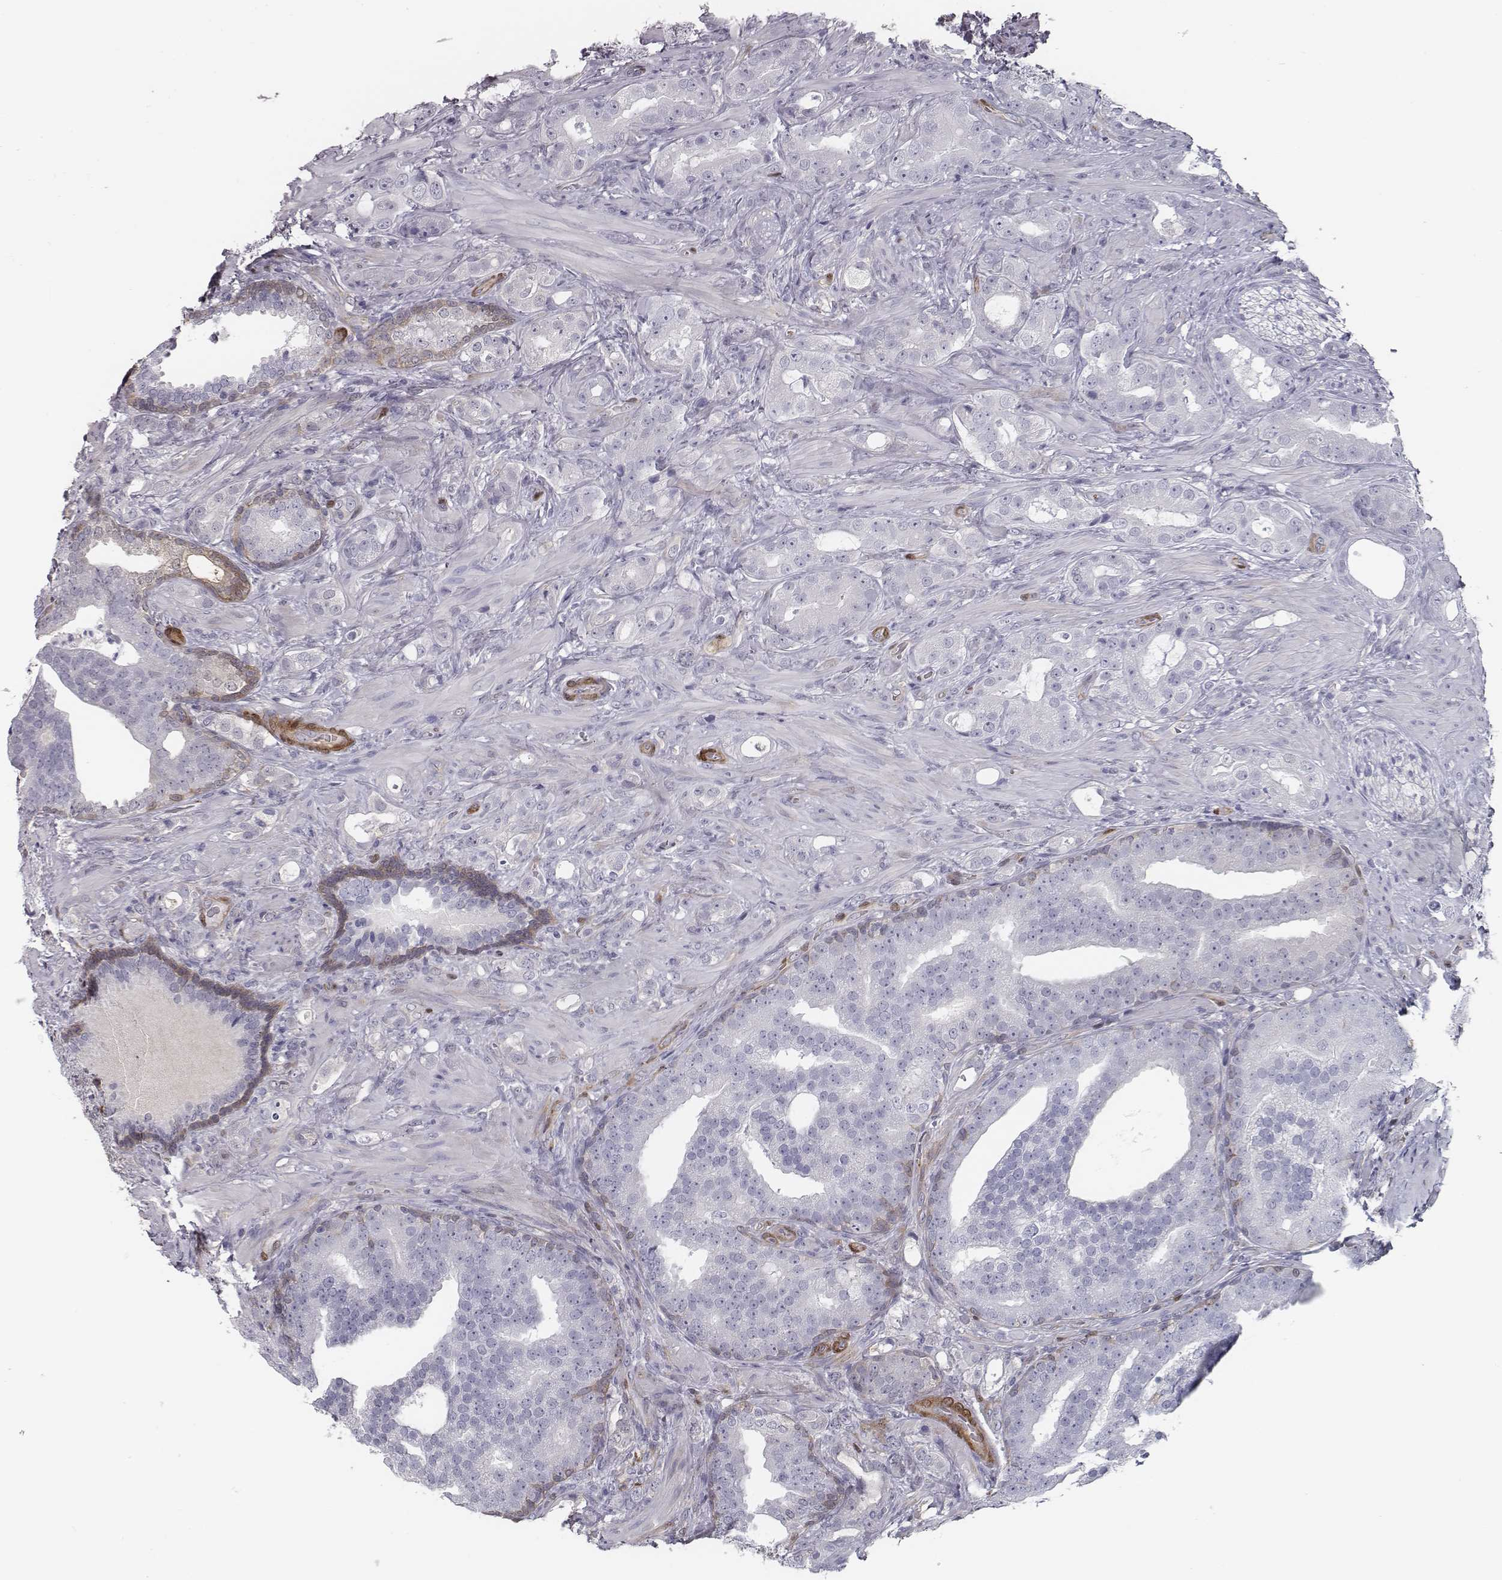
{"staining": {"intensity": "negative", "quantity": "none", "location": "none"}, "tissue": "prostate cancer", "cell_type": "Tumor cells", "image_type": "cancer", "snomed": [{"axis": "morphology", "description": "Adenocarcinoma, NOS"}, {"axis": "topography", "description": "Prostate"}], "caption": "The image reveals no staining of tumor cells in prostate cancer (adenocarcinoma).", "gene": "ISYNA1", "patient": {"sex": "male", "age": 57}}